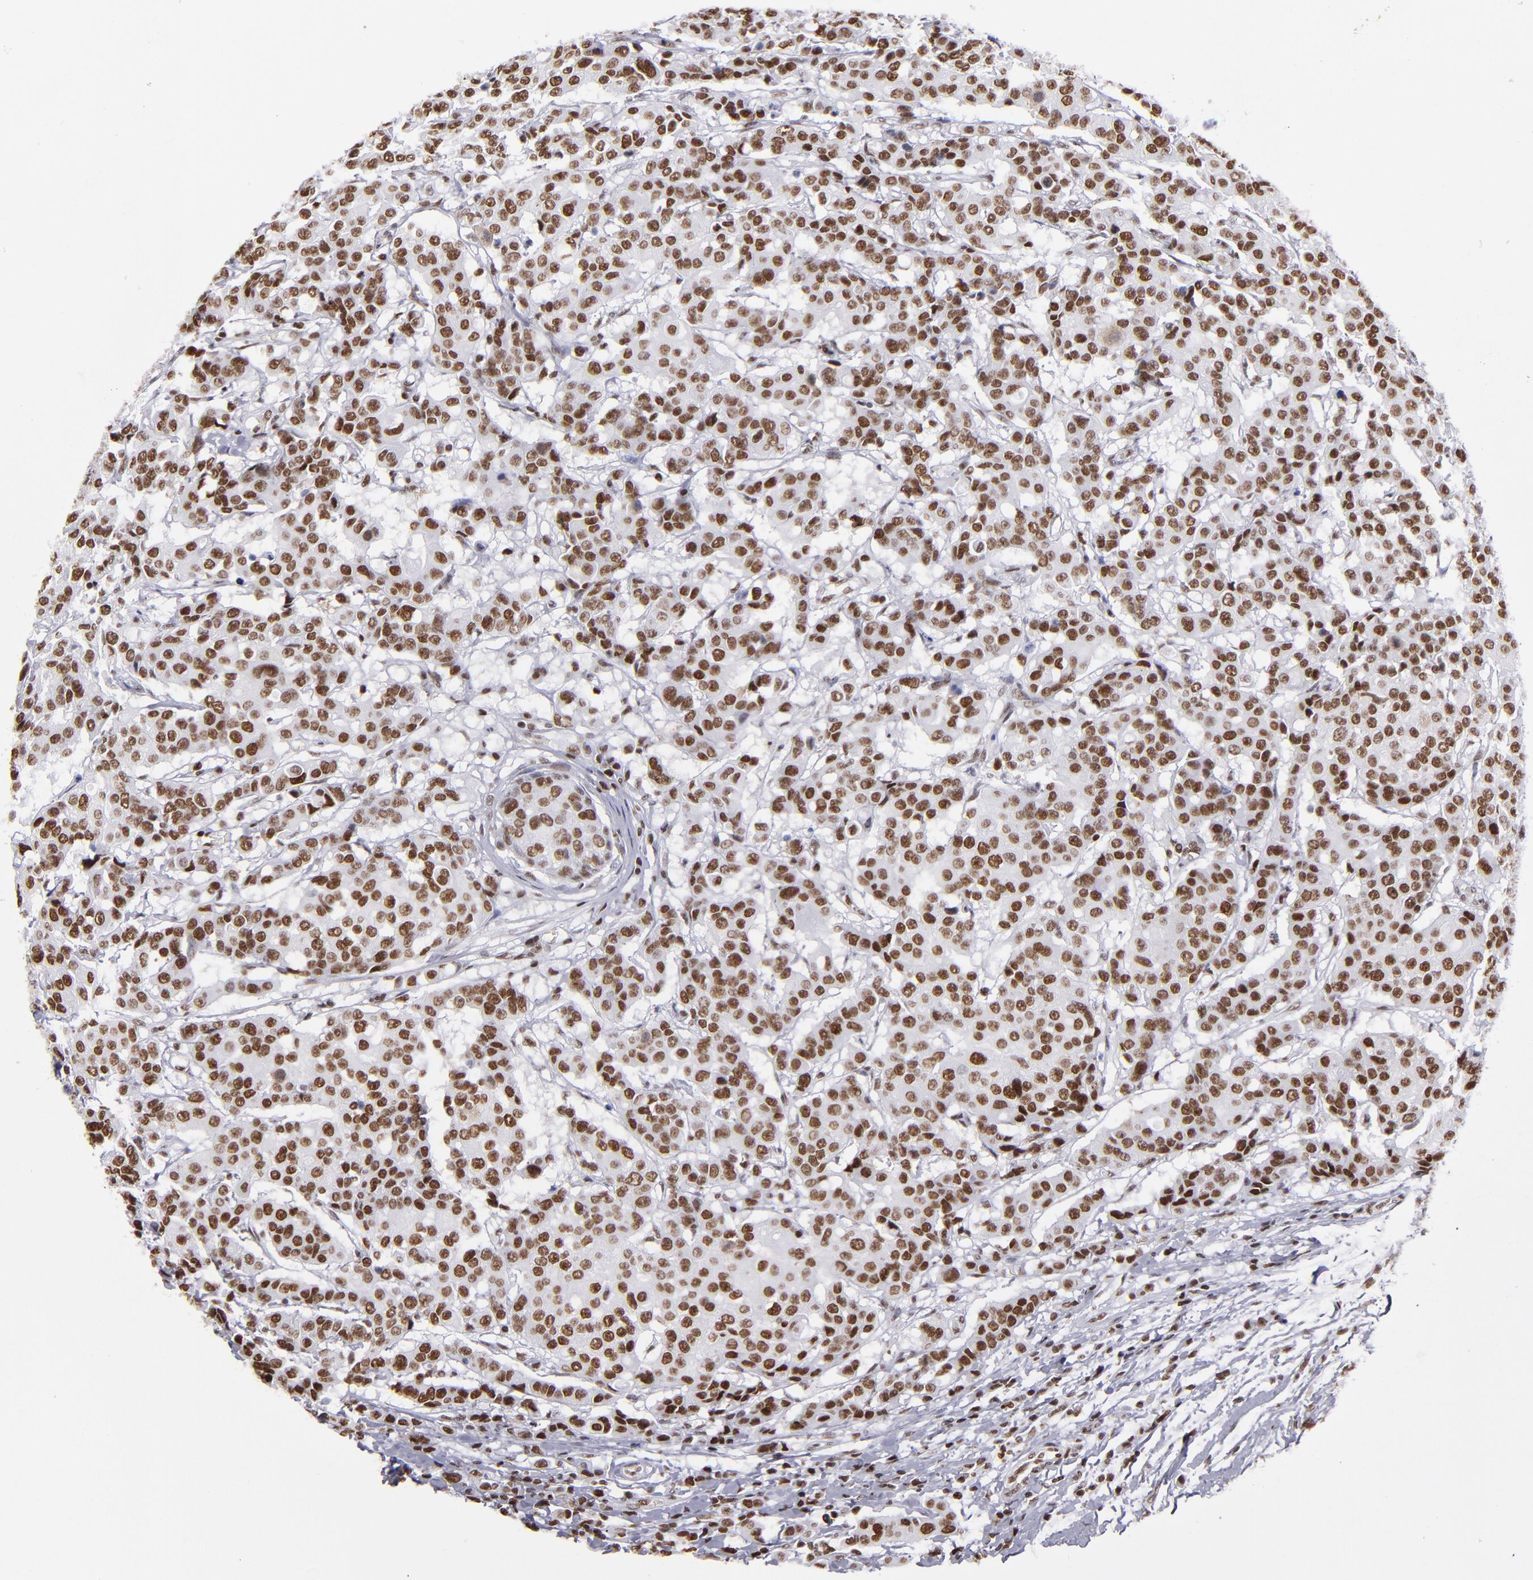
{"staining": {"intensity": "strong", "quantity": ">75%", "location": "nuclear"}, "tissue": "breast cancer", "cell_type": "Tumor cells", "image_type": "cancer", "snomed": [{"axis": "morphology", "description": "Duct carcinoma"}, {"axis": "topography", "description": "Breast"}], "caption": "A high amount of strong nuclear positivity is seen in about >75% of tumor cells in invasive ductal carcinoma (breast) tissue.", "gene": "TERF2", "patient": {"sex": "female", "age": 27}}